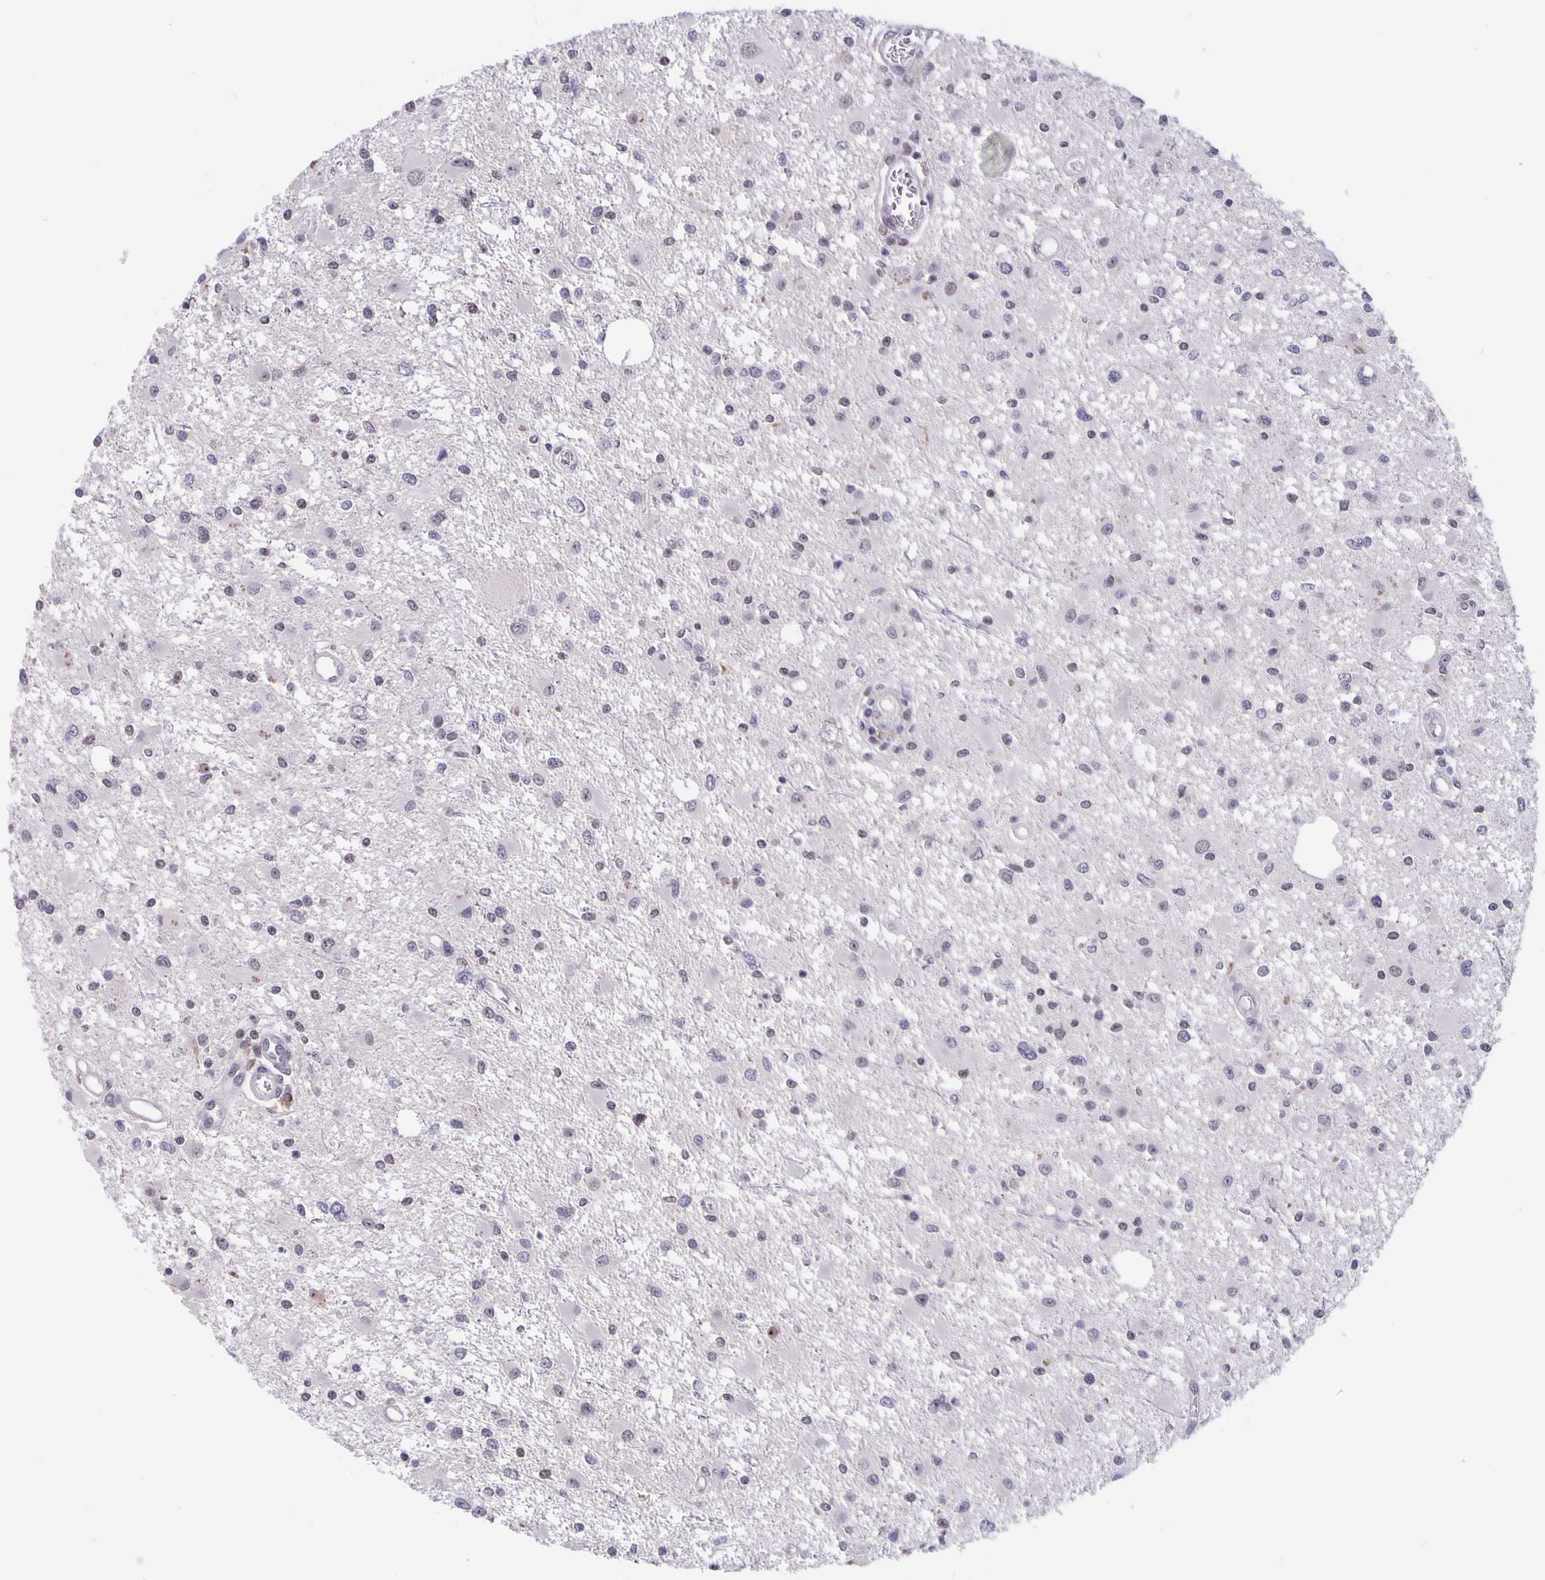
{"staining": {"intensity": "negative", "quantity": "none", "location": "none"}, "tissue": "glioma", "cell_type": "Tumor cells", "image_type": "cancer", "snomed": [{"axis": "morphology", "description": "Glioma, malignant, High grade"}, {"axis": "topography", "description": "Brain"}], "caption": "An image of human malignant high-grade glioma is negative for staining in tumor cells.", "gene": "ZNF691", "patient": {"sex": "male", "age": 54}}